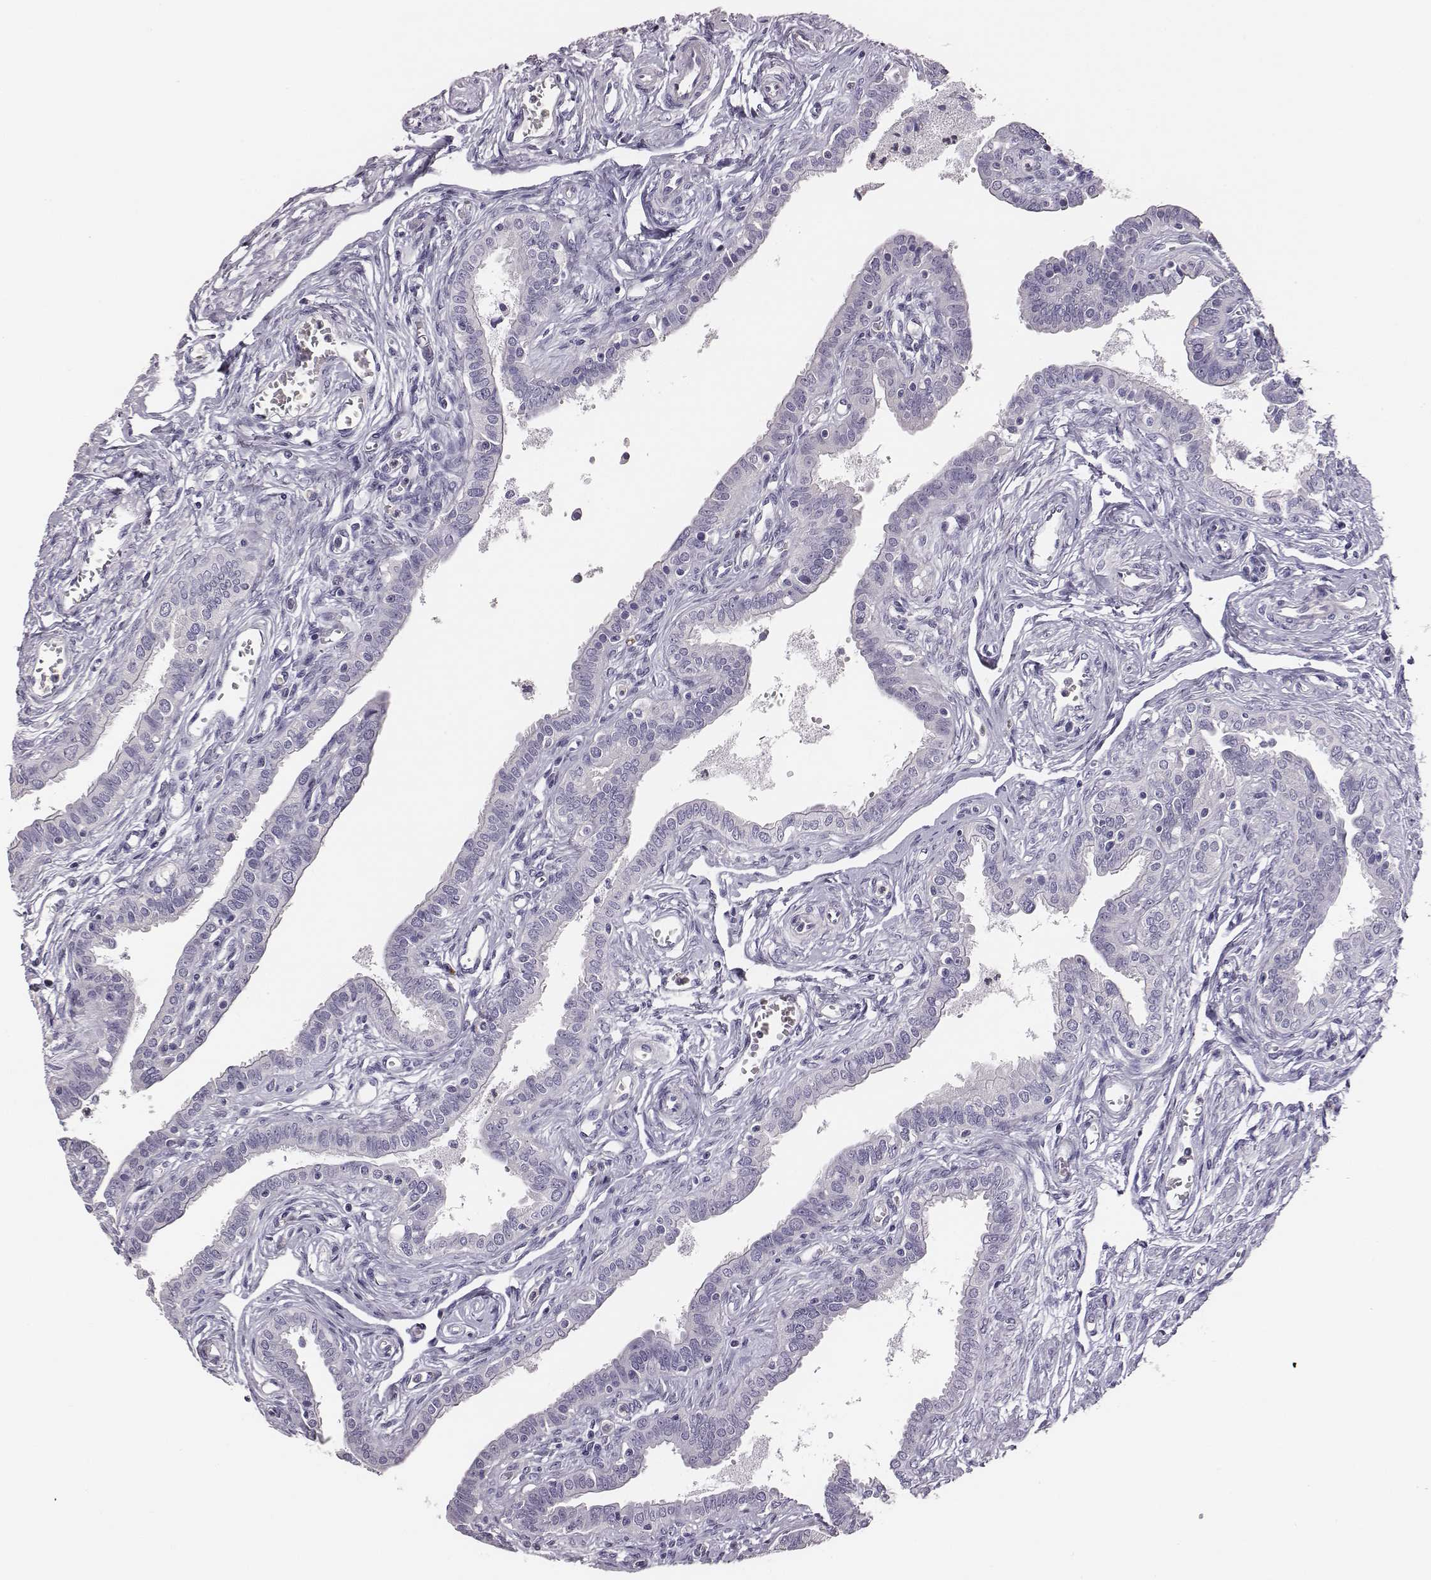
{"staining": {"intensity": "negative", "quantity": "none", "location": "none"}, "tissue": "fallopian tube", "cell_type": "Glandular cells", "image_type": "normal", "snomed": [{"axis": "morphology", "description": "Normal tissue, NOS"}, {"axis": "morphology", "description": "Carcinoma, endometroid"}, {"axis": "topography", "description": "Fallopian tube"}, {"axis": "topography", "description": "Ovary"}], "caption": "High magnification brightfield microscopy of benign fallopian tube stained with DAB (brown) and counterstained with hematoxylin (blue): glandular cells show no significant staining. (Stains: DAB (3,3'-diaminobenzidine) immunohistochemistry (IHC) with hematoxylin counter stain, Microscopy: brightfield microscopy at high magnification).", "gene": "ENSG00000290147", "patient": {"sex": "female", "age": 42}}